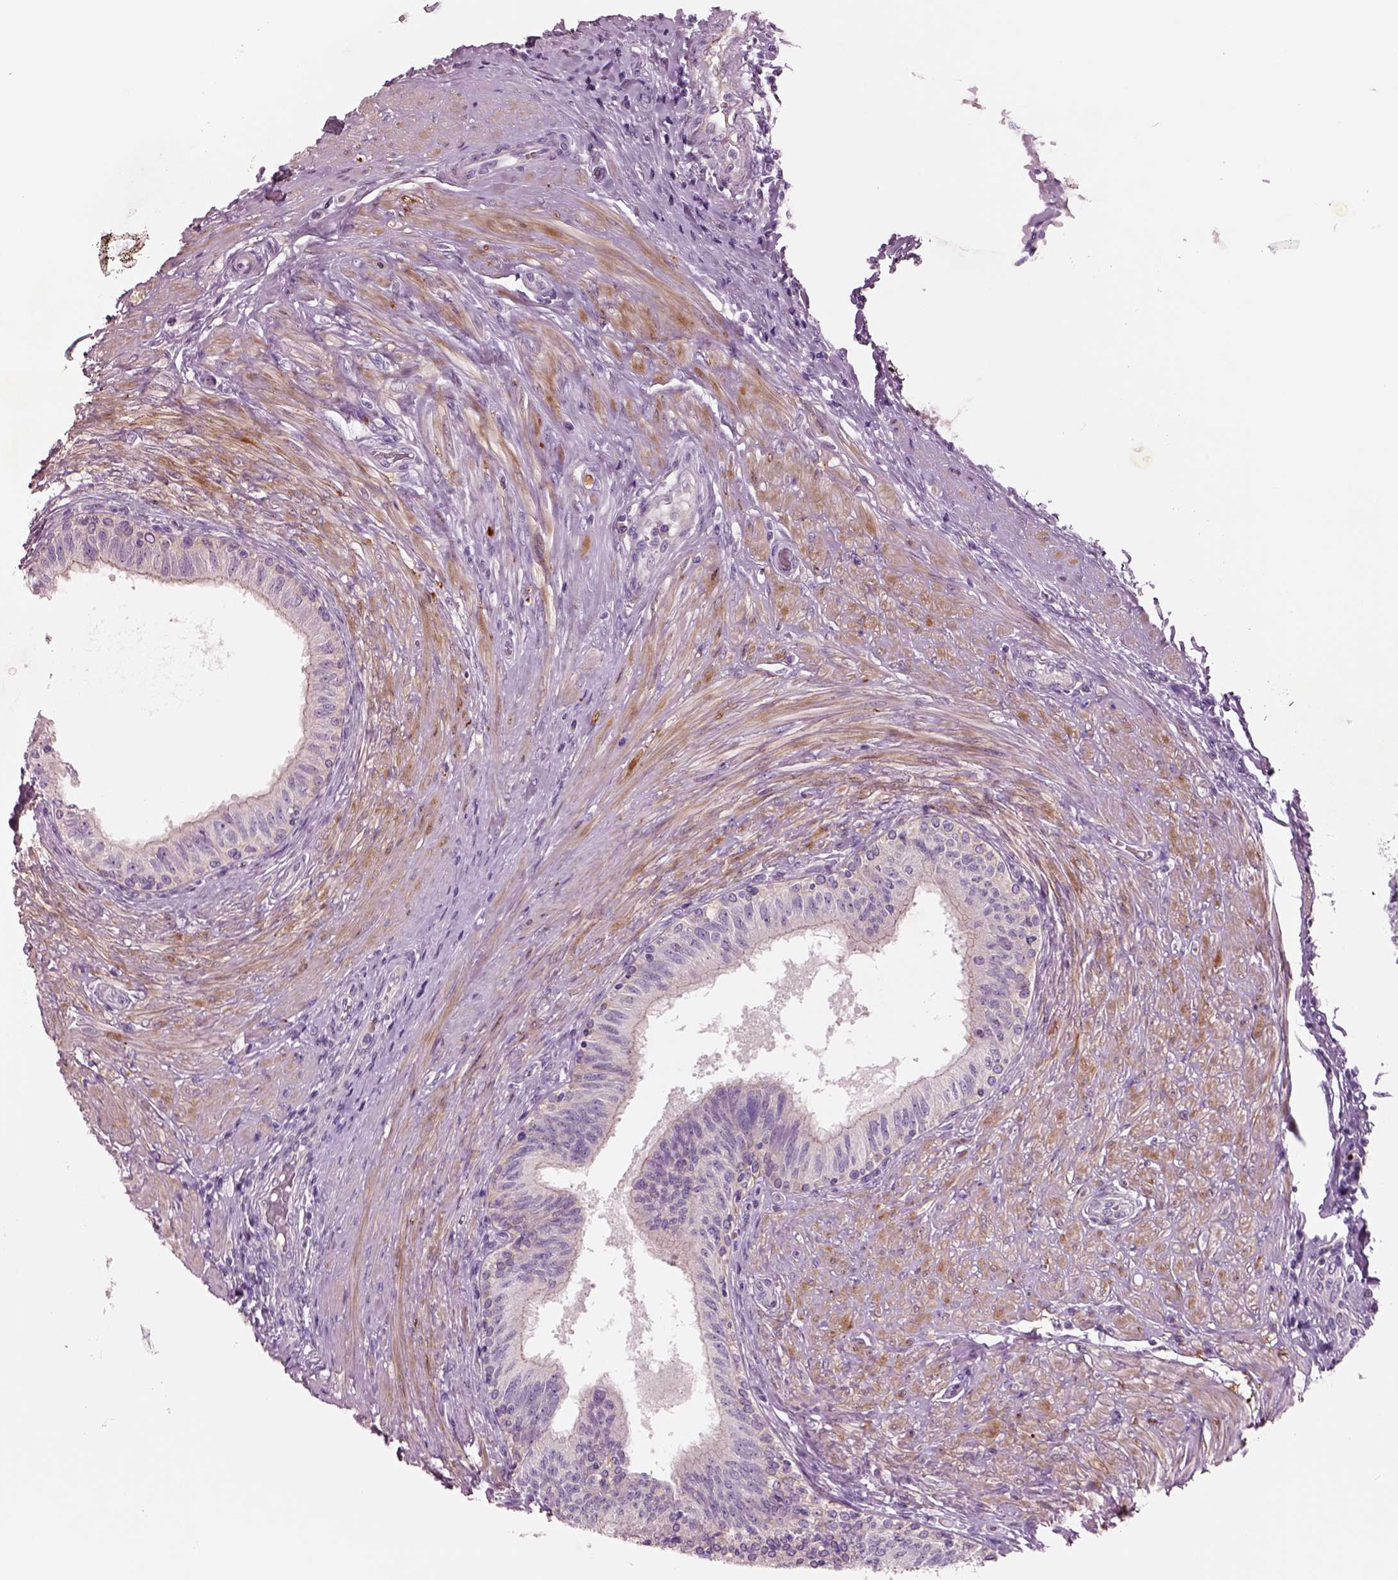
{"staining": {"intensity": "weak", "quantity": "<25%", "location": "cytoplasmic/membranous"}, "tissue": "epididymis", "cell_type": "Glandular cells", "image_type": "normal", "snomed": [{"axis": "morphology", "description": "Normal tissue, NOS"}, {"axis": "morphology", "description": "Seminoma, NOS"}, {"axis": "topography", "description": "Testis"}, {"axis": "topography", "description": "Epididymis"}], "caption": "High magnification brightfield microscopy of benign epididymis stained with DAB (brown) and counterstained with hematoxylin (blue): glandular cells show no significant expression. (DAB (3,3'-diaminobenzidine) immunohistochemistry (IHC) with hematoxylin counter stain).", "gene": "PLPP7", "patient": {"sex": "male", "age": 61}}